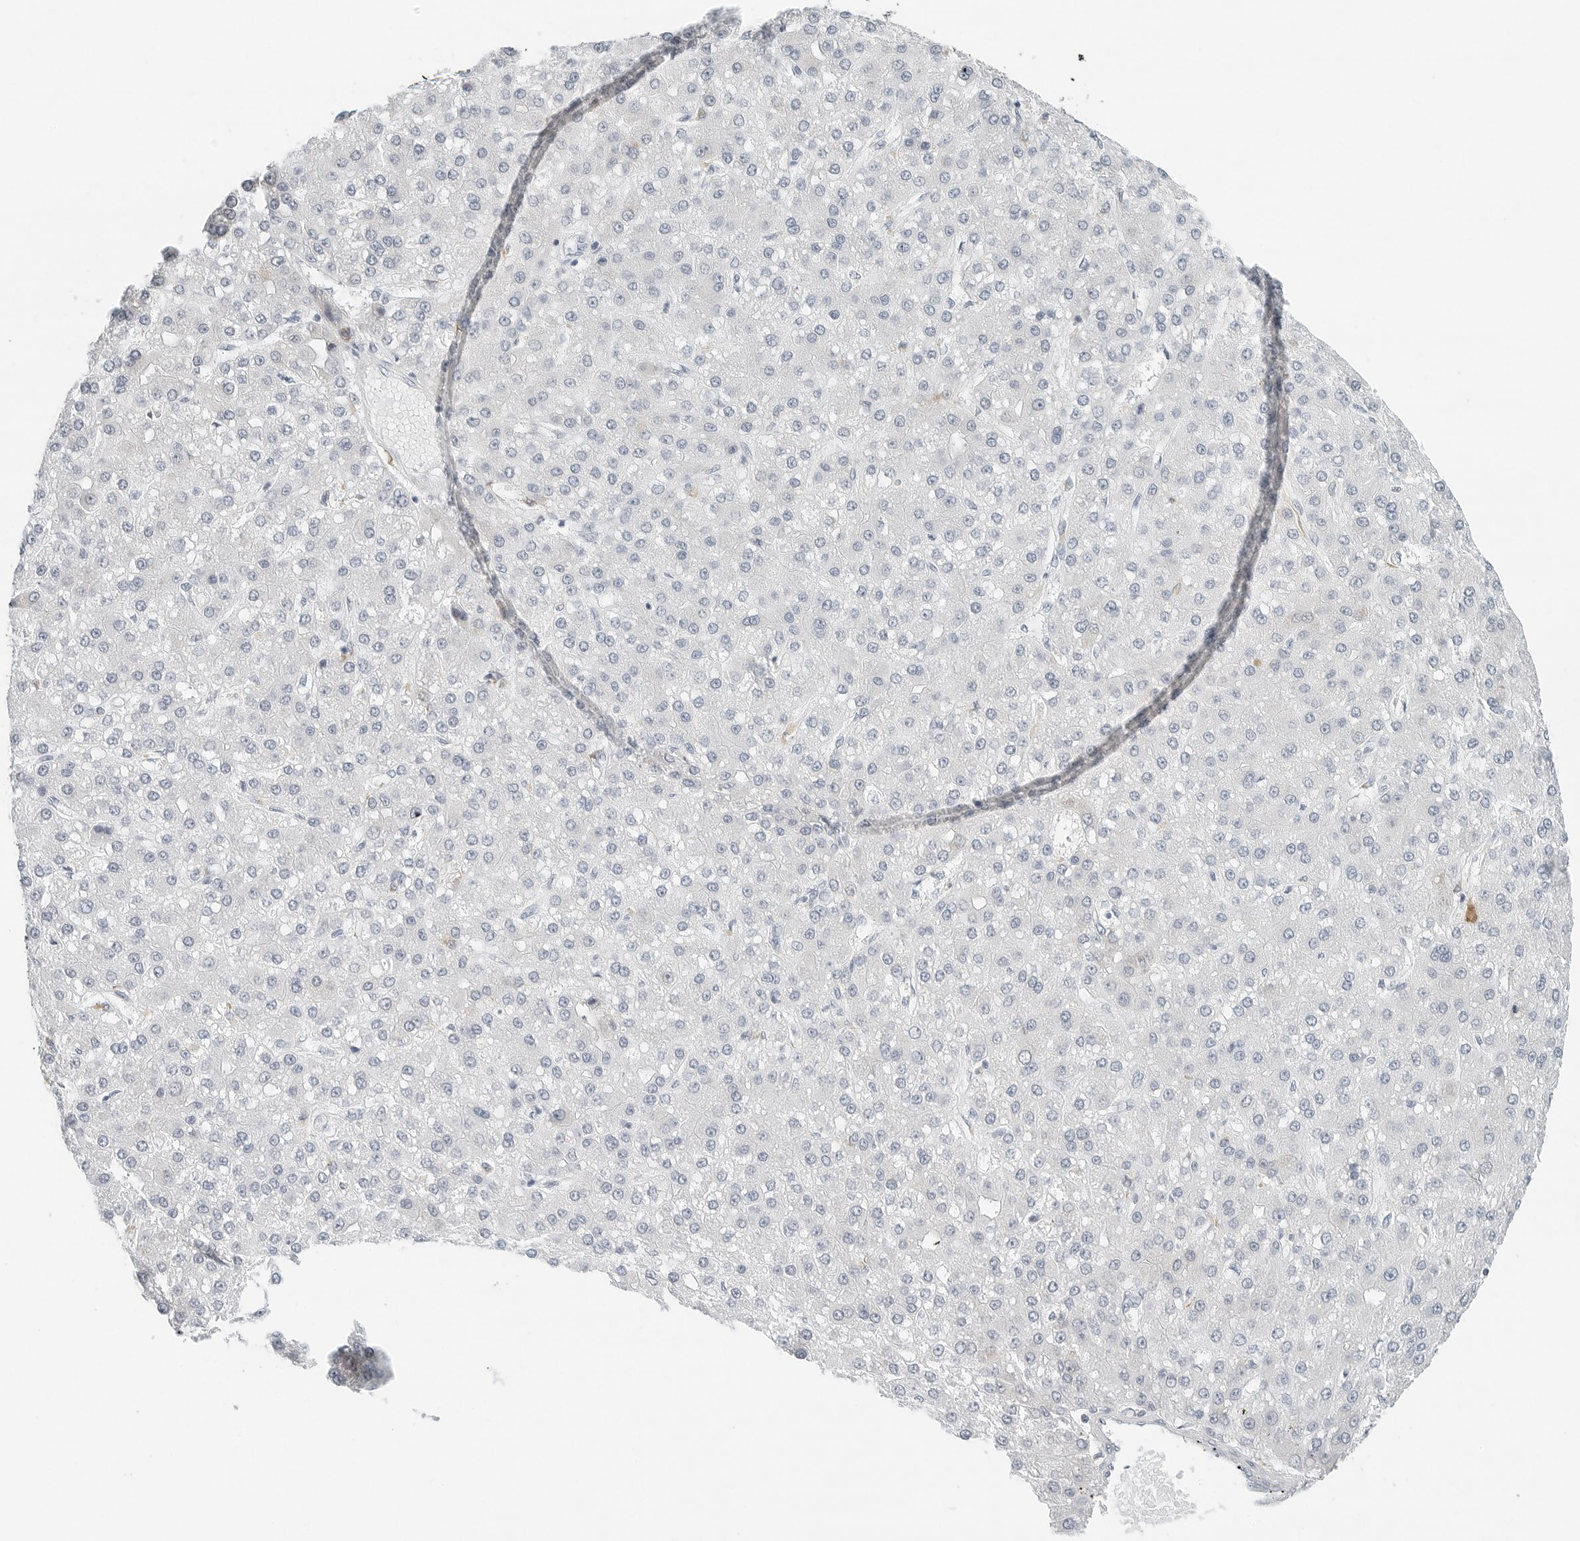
{"staining": {"intensity": "negative", "quantity": "none", "location": "none"}, "tissue": "liver cancer", "cell_type": "Tumor cells", "image_type": "cancer", "snomed": [{"axis": "morphology", "description": "Carcinoma, Hepatocellular, NOS"}, {"axis": "topography", "description": "Liver"}], "caption": "The image reveals no significant positivity in tumor cells of liver hepatocellular carcinoma.", "gene": "P4HA2", "patient": {"sex": "male", "age": 67}}